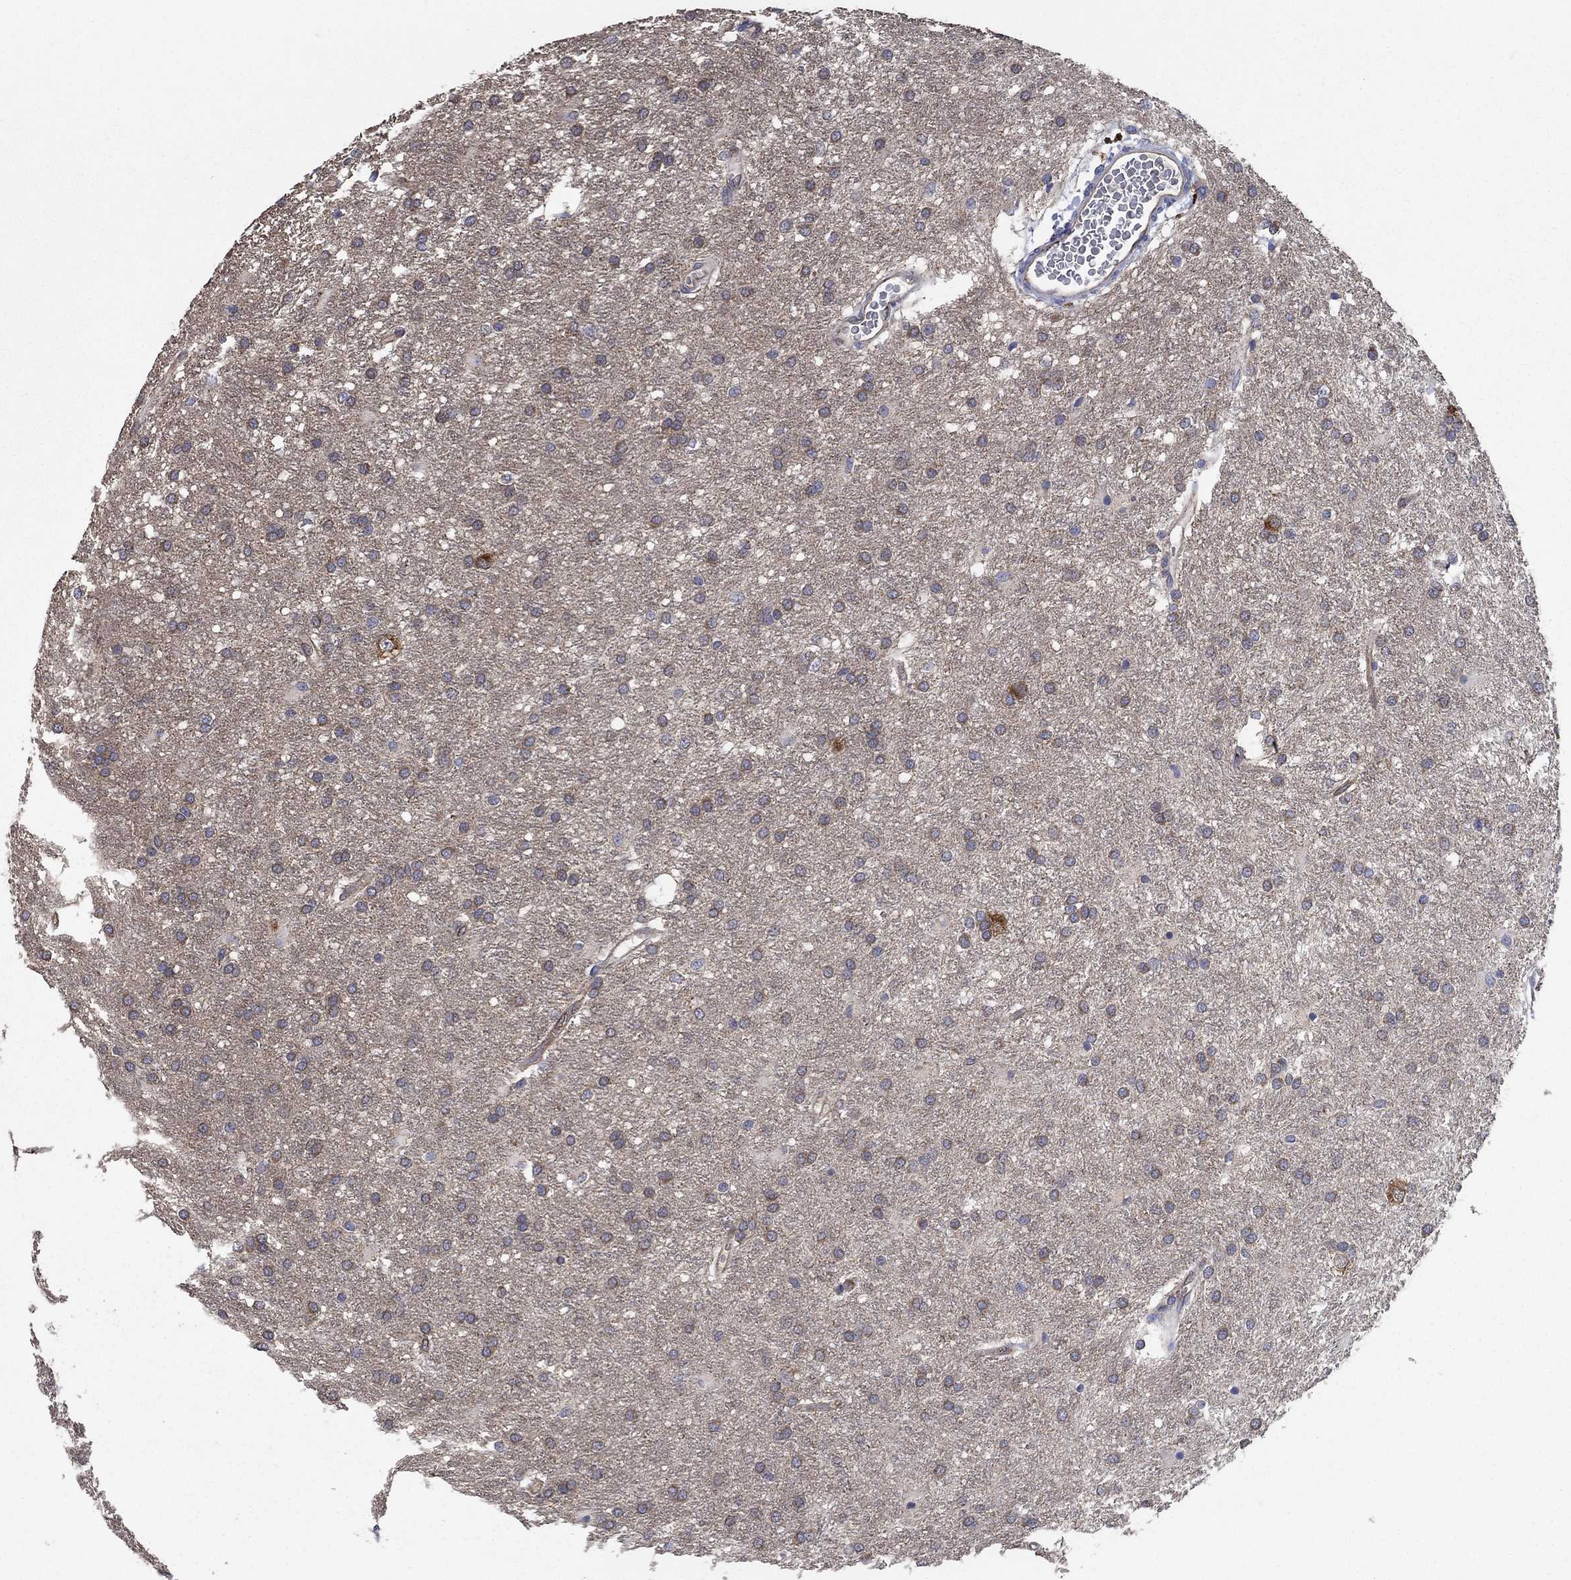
{"staining": {"intensity": "weak", "quantity": "25%-75%", "location": "cytoplasmic/membranous"}, "tissue": "glioma", "cell_type": "Tumor cells", "image_type": "cancer", "snomed": [{"axis": "morphology", "description": "Glioma, malignant, Low grade"}, {"axis": "topography", "description": "Brain"}], "caption": "This photomicrograph reveals IHC staining of human malignant glioma (low-grade), with low weak cytoplasmic/membranous staining in approximately 25%-75% of tumor cells.", "gene": "HID1", "patient": {"sex": "female", "age": 32}}